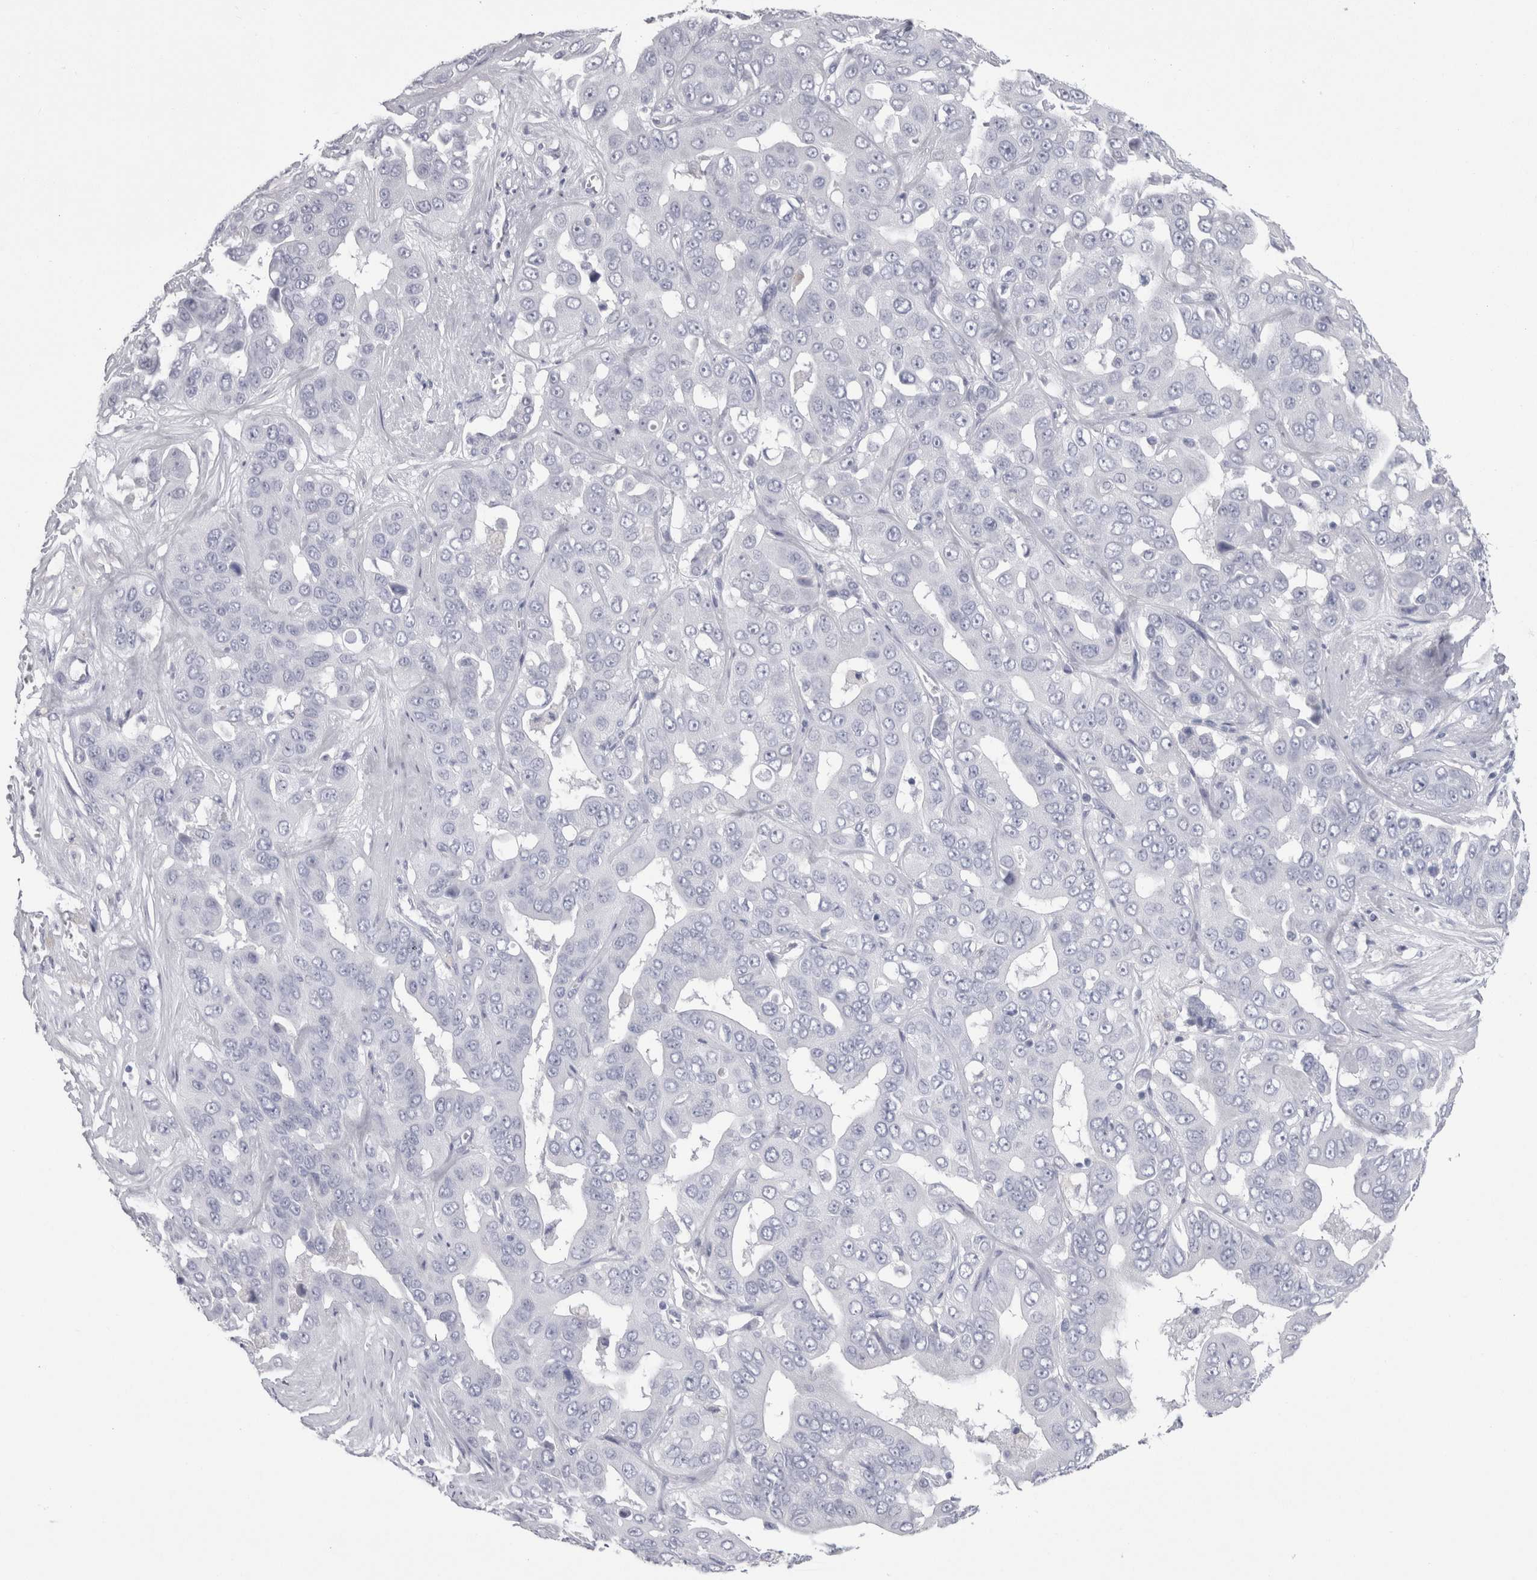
{"staining": {"intensity": "negative", "quantity": "none", "location": "none"}, "tissue": "liver cancer", "cell_type": "Tumor cells", "image_type": "cancer", "snomed": [{"axis": "morphology", "description": "Cholangiocarcinoma"}, {"axis": "topography", "description": "Liver"}], "caption": "Protein analysis of liver cancer (cholangiocarcinoma) displays no significant positivity in tumor cells.", "gene": "PTH", "patient": {"sex": "female", "age": 52}}